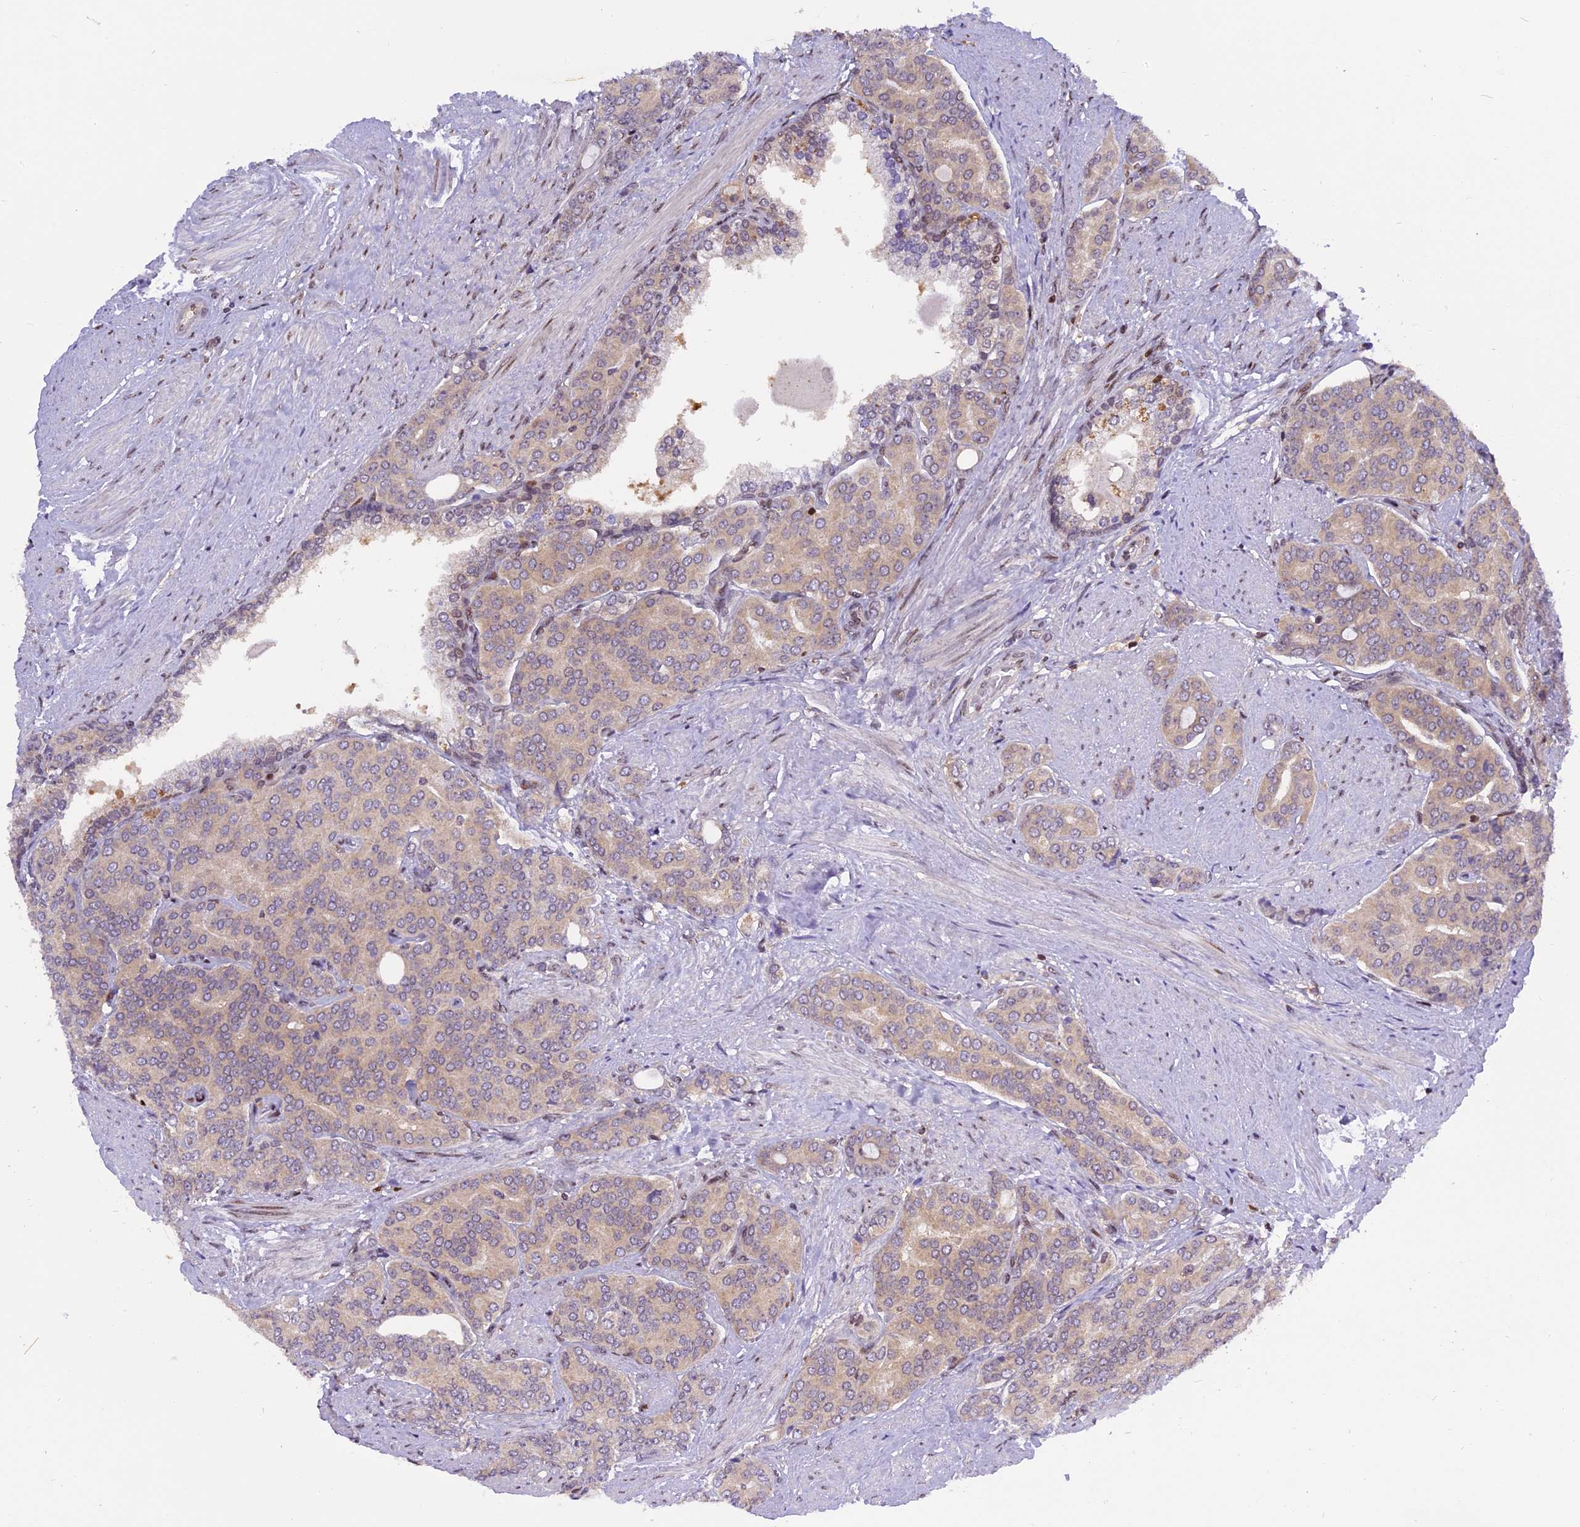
{"staining": {"intensity": "weak", "quantity": "<25%", "location": "cytoplasmic/membranous"}, "tissue": "prostate cancer", "cell_type": "Tumor cells", "image_type": "cancer", "snomed": [{"axis": "morphology", "description": "Adenocarcinoma, High grade"}, {"axis": "topography", "description": "Prostate"}], "caption": "DAB (3,3'-diaminobenzidine) immunohistochemical staining of prostate cancer (high-grade adenocarcinoma) reveals no significant staining in tumor cells.", "gene": "RABGGTA", "patient": {"sex": "male", "age": 67}}